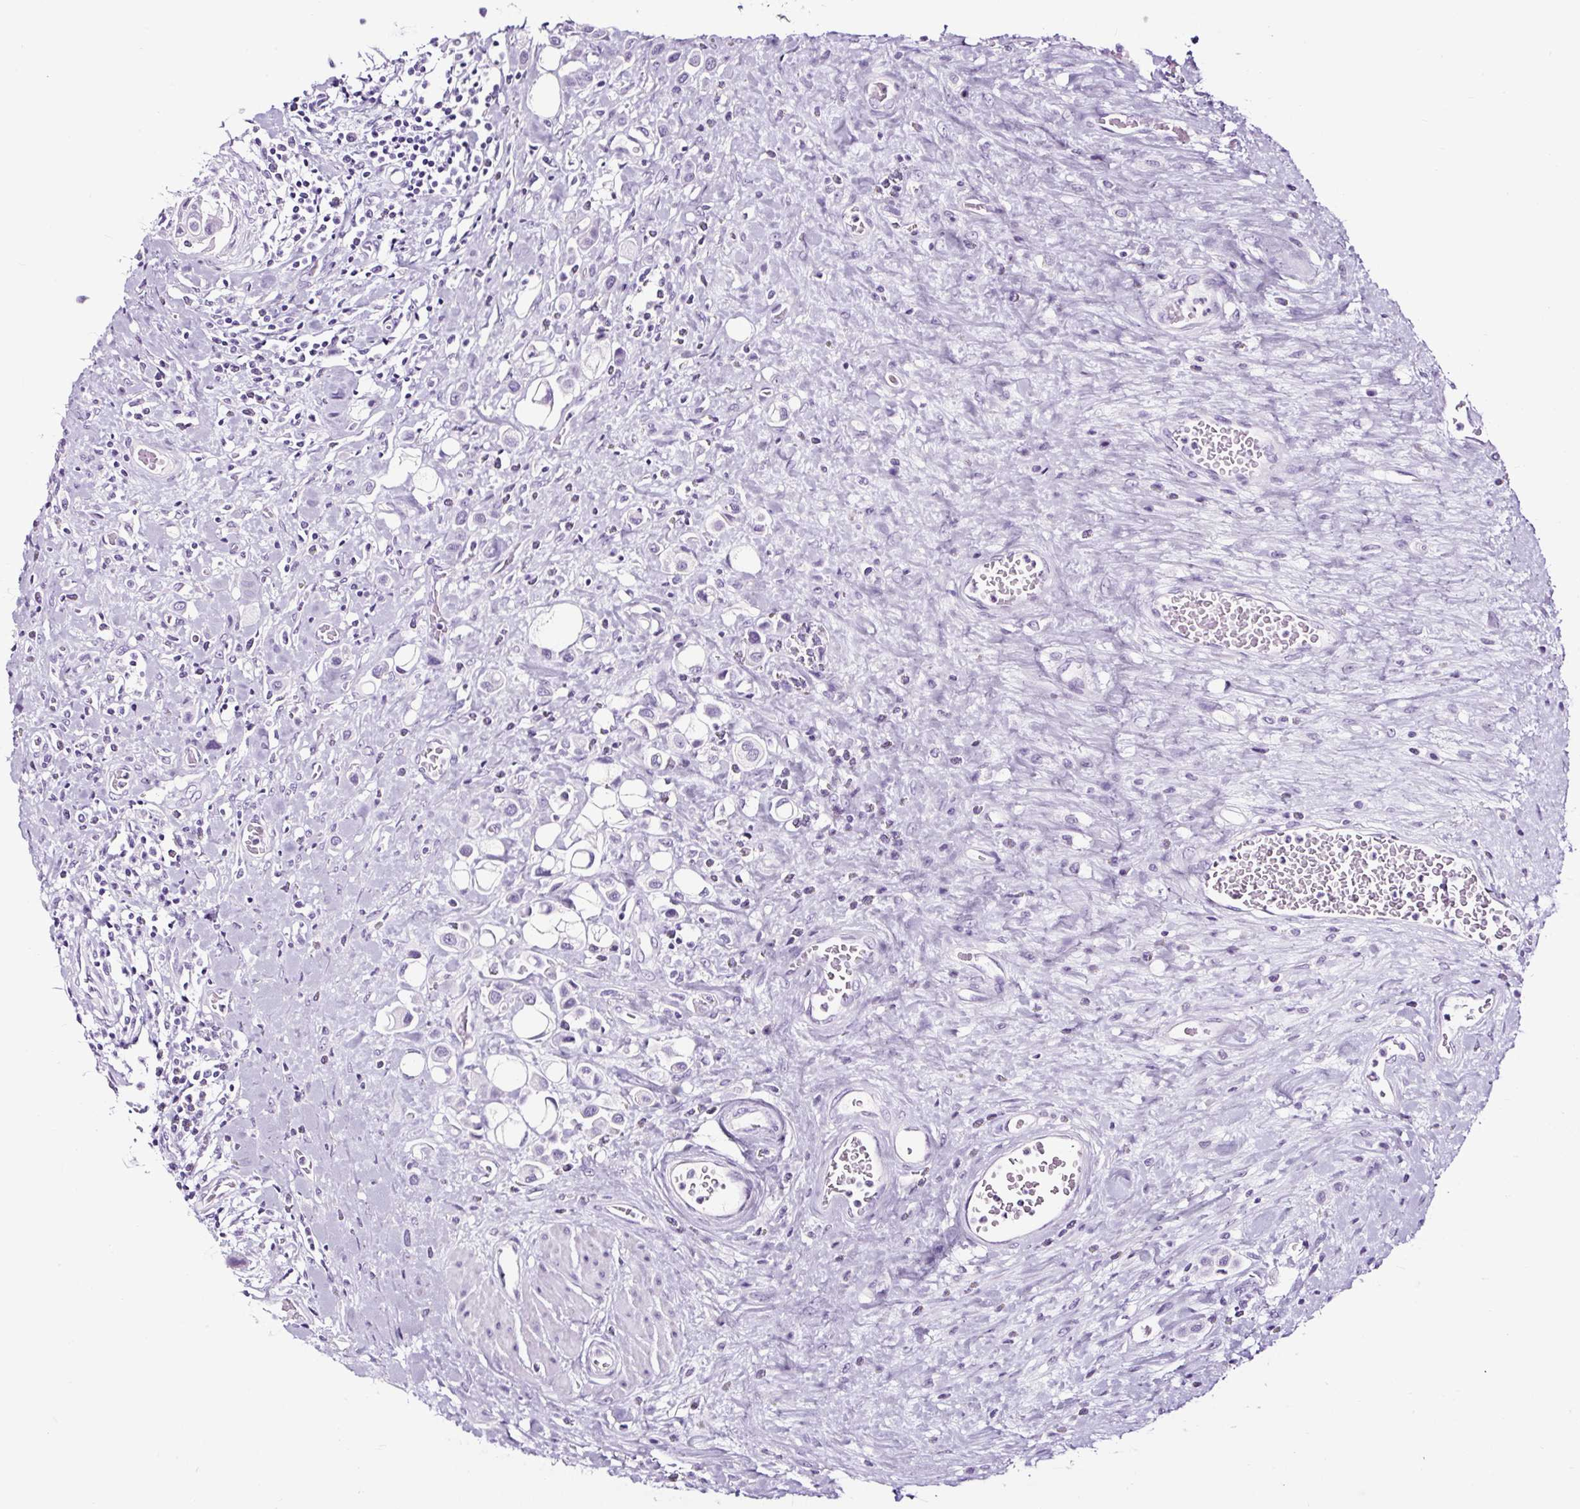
{"staining": {"intensity": "negative", "quantity": "none", "location": "none"}, "tissue": "urothelial cancer", "cell_type": "Tumor cells", "image_type": "cancer", "snomed": [{"axis": "morphology", "description": "Urothelial carcinoma, High grade"}, {"axis": "topography", "description": "Urinary bladder"}], "caption": "The immunohistochemistry micrograph has no significant positivity in tumor cells of urothelial carcinoma (high-grade) tissue. Brightfield microscopy of immunohistochemistry (IHC) stained with DAB (brown) and hematoxylin (blue), captured at high magnification.", "gene": "NPHS2", "patient": {"sex": "male", "age": 50}}